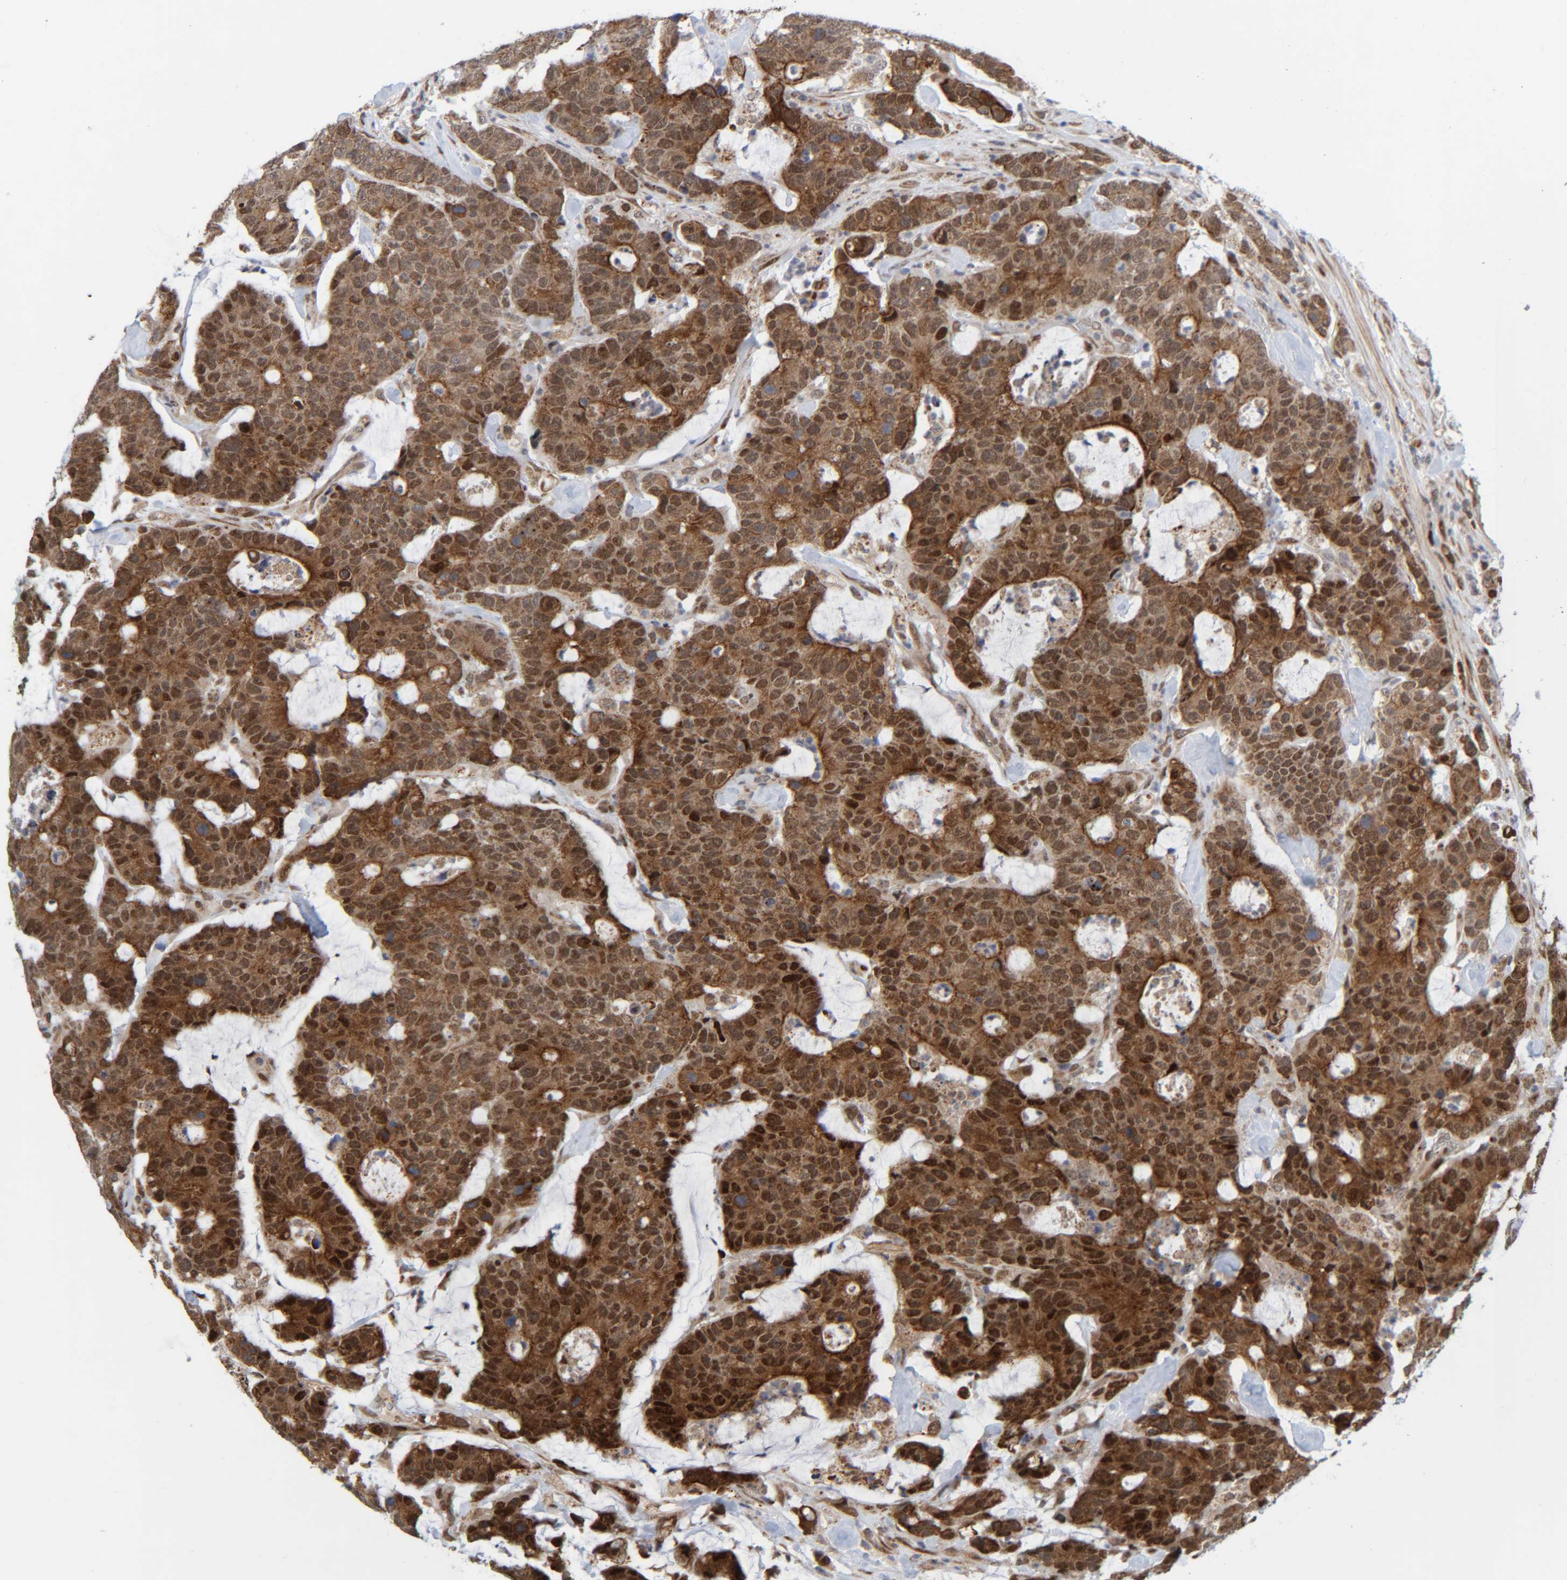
{"staining": {"intensity": "strong", "quantity": ">75%", "location": "cytoplasmic/membranous,nuclear"}, "tissue": "colorectal cancer", "cell_type": "Tumor cells", "image_type": "cancer", "snomed": [{"axis": "morphology", "description": "Adenocarcinoma, NOS"}, {"axis": "topography", "description": "Colon"}], "caption": "Immunohistochemical staining of human adenocarcinoma (colorectal) demonstrates high levels of strong cytoplasmic/membranous and nuclear staining in approximately >75% of tumor cells.", "gene": "CCDC57", "patient": {"sex": "female", "age": 86}}